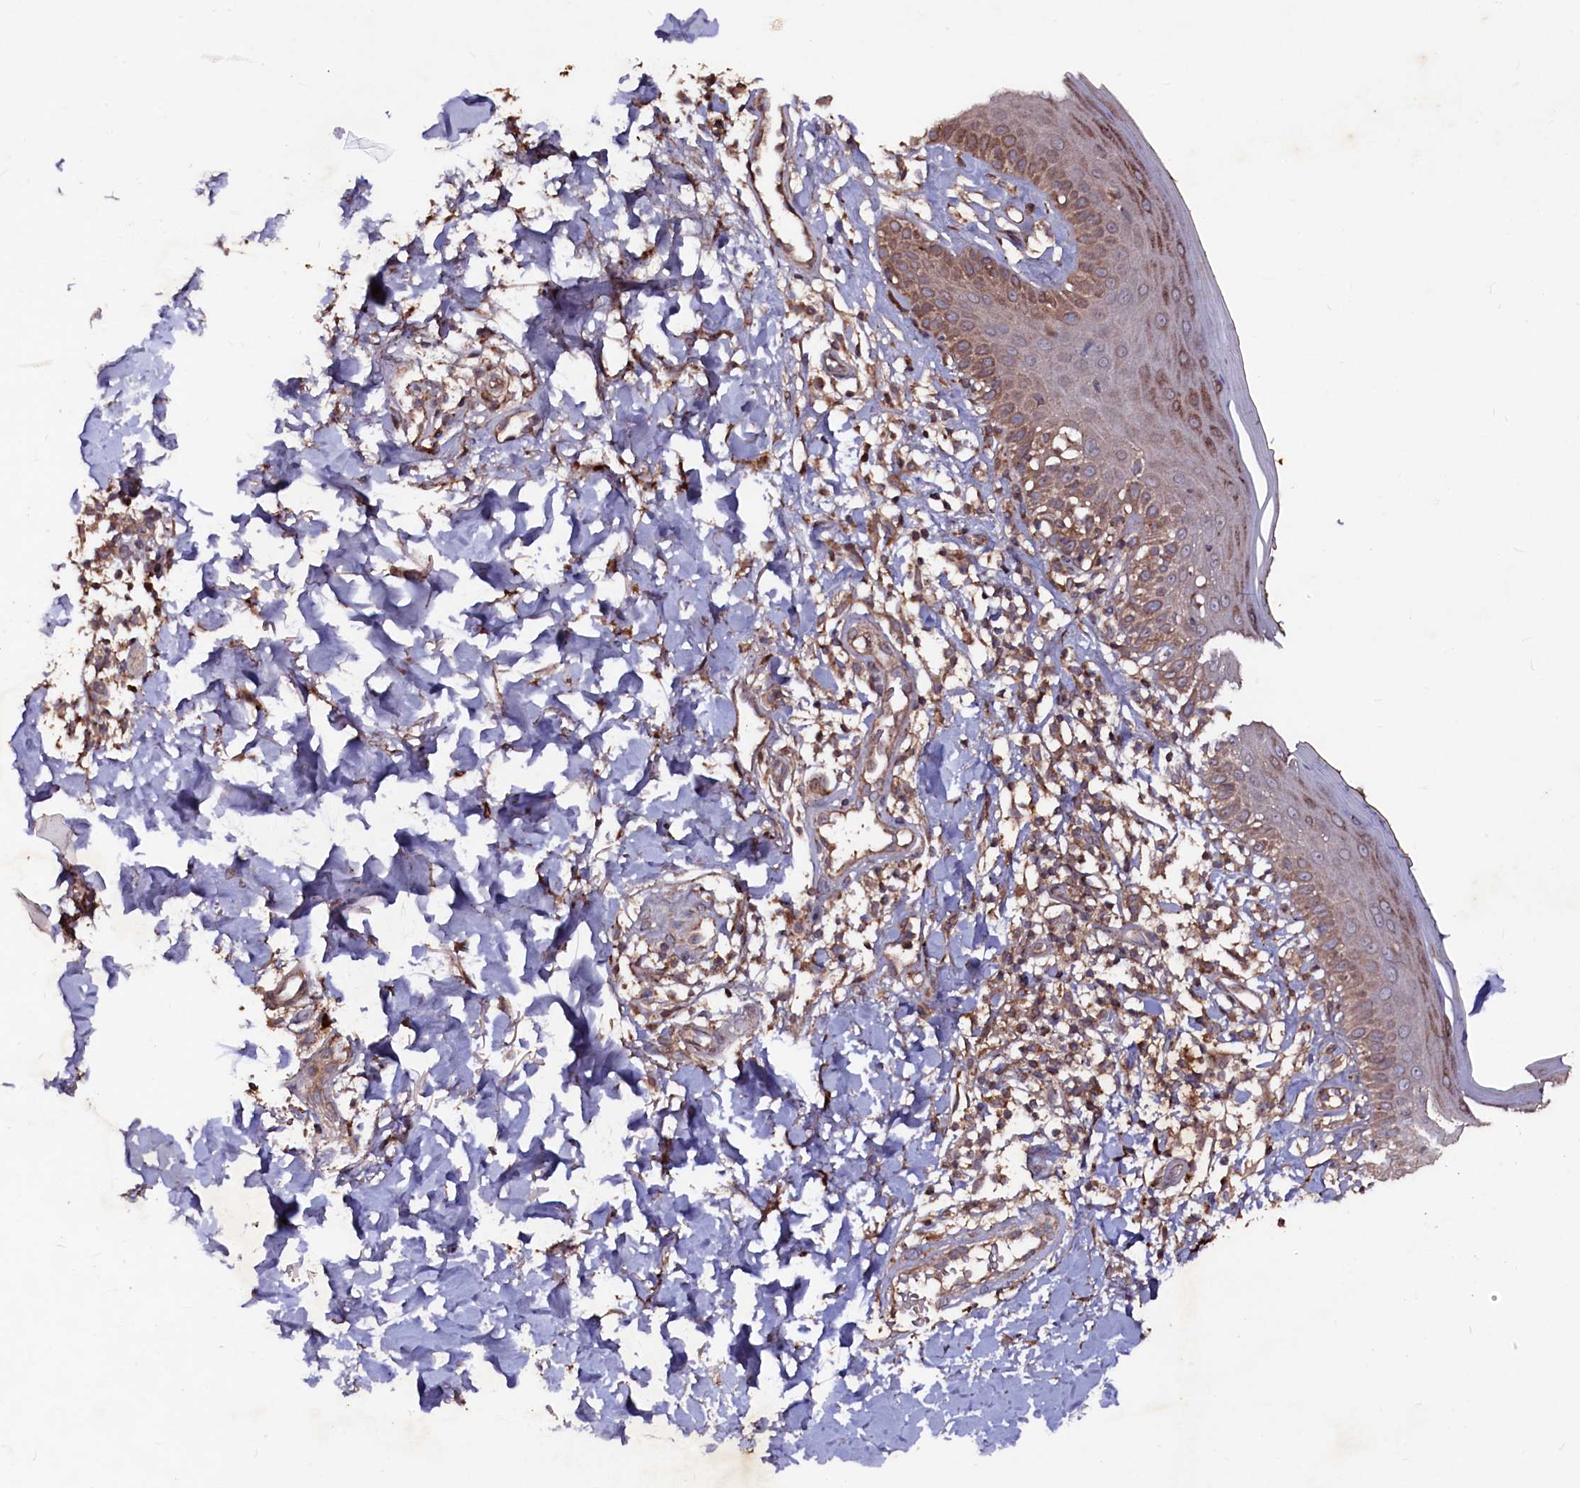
{"staining": {"intensity": "moderate", "quantity": ">75%", "location": "cytoplasmic/membranous"}, "tissue": "skin", "cell_type": "Fibroblasts", "image_type": "normal", "snomed": [{"axis": "morphology", "description": "Normal tissue, NOS"}, {"axis": "topography", "description": "Skin"}], "caption": "Fibroblasts exhibit moderate cytoplasmic/membranous positivity in about >75% of cells in benign skin. (DAB IHC with brightfield microscopy, high magnification).", "gene": "MYO1H", "patient": {"sex": "male", "age": 52}}